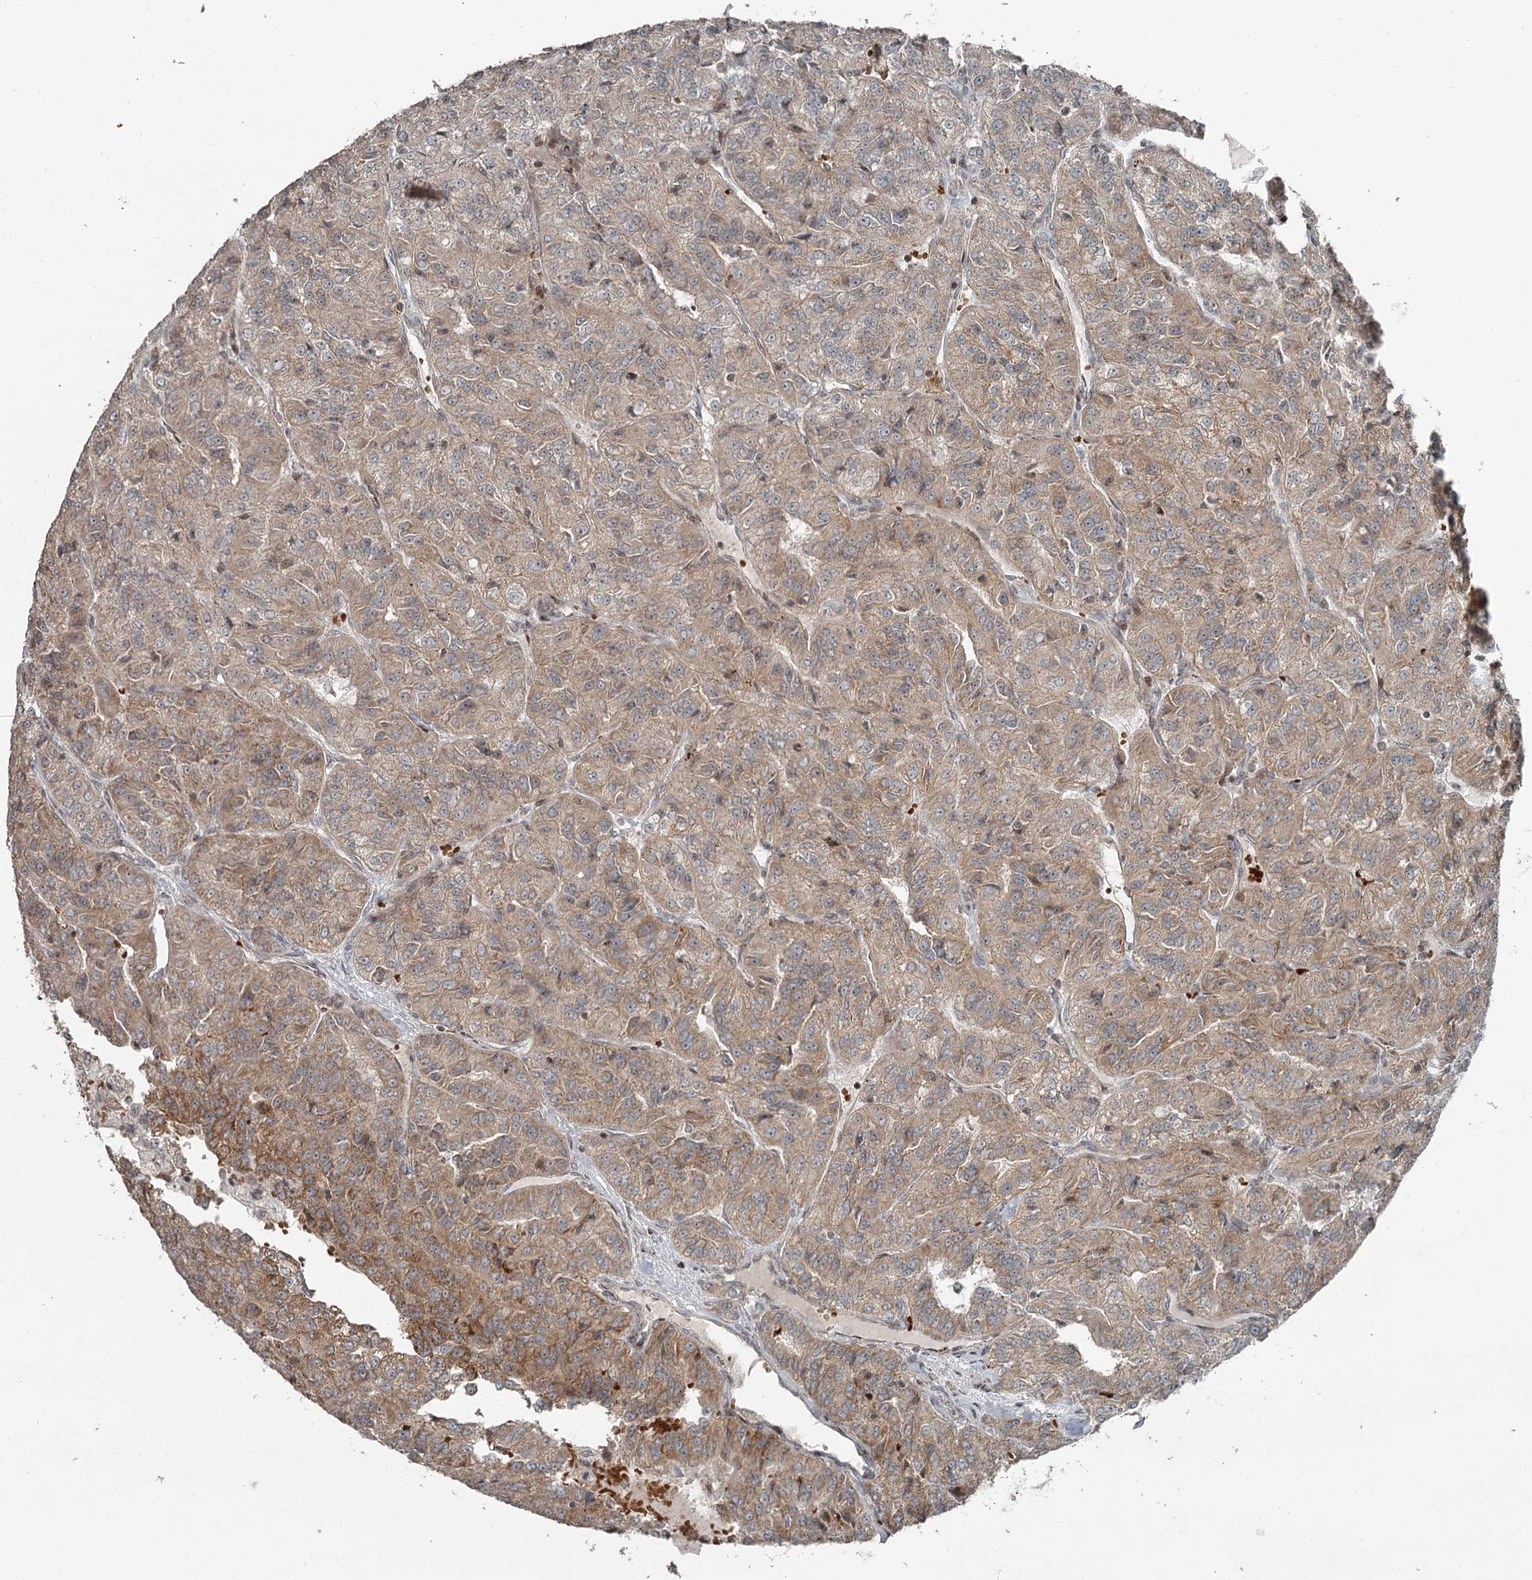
{"staining": {"intensity": "weak", "quantity": ">75%", "location": "cytoplasmic/membranous"}, "tissue": "renal cancer", "cell_type": "Tumor cells", "image_type": "cancer", "snomed": [{"axis": "morphology", "description": "Adenocarcinoma, NOS"}, {"axis": "topography", "description": "Kidney"}], "caption": "Immunohistochemical staining of adenocarcinoma (renal) shows low levels of weak cytoplasmic/membranous staining in about >75% of tumor cells.", "gene": "RASSF8", "patient": {"sex": "female", "age": 63}}